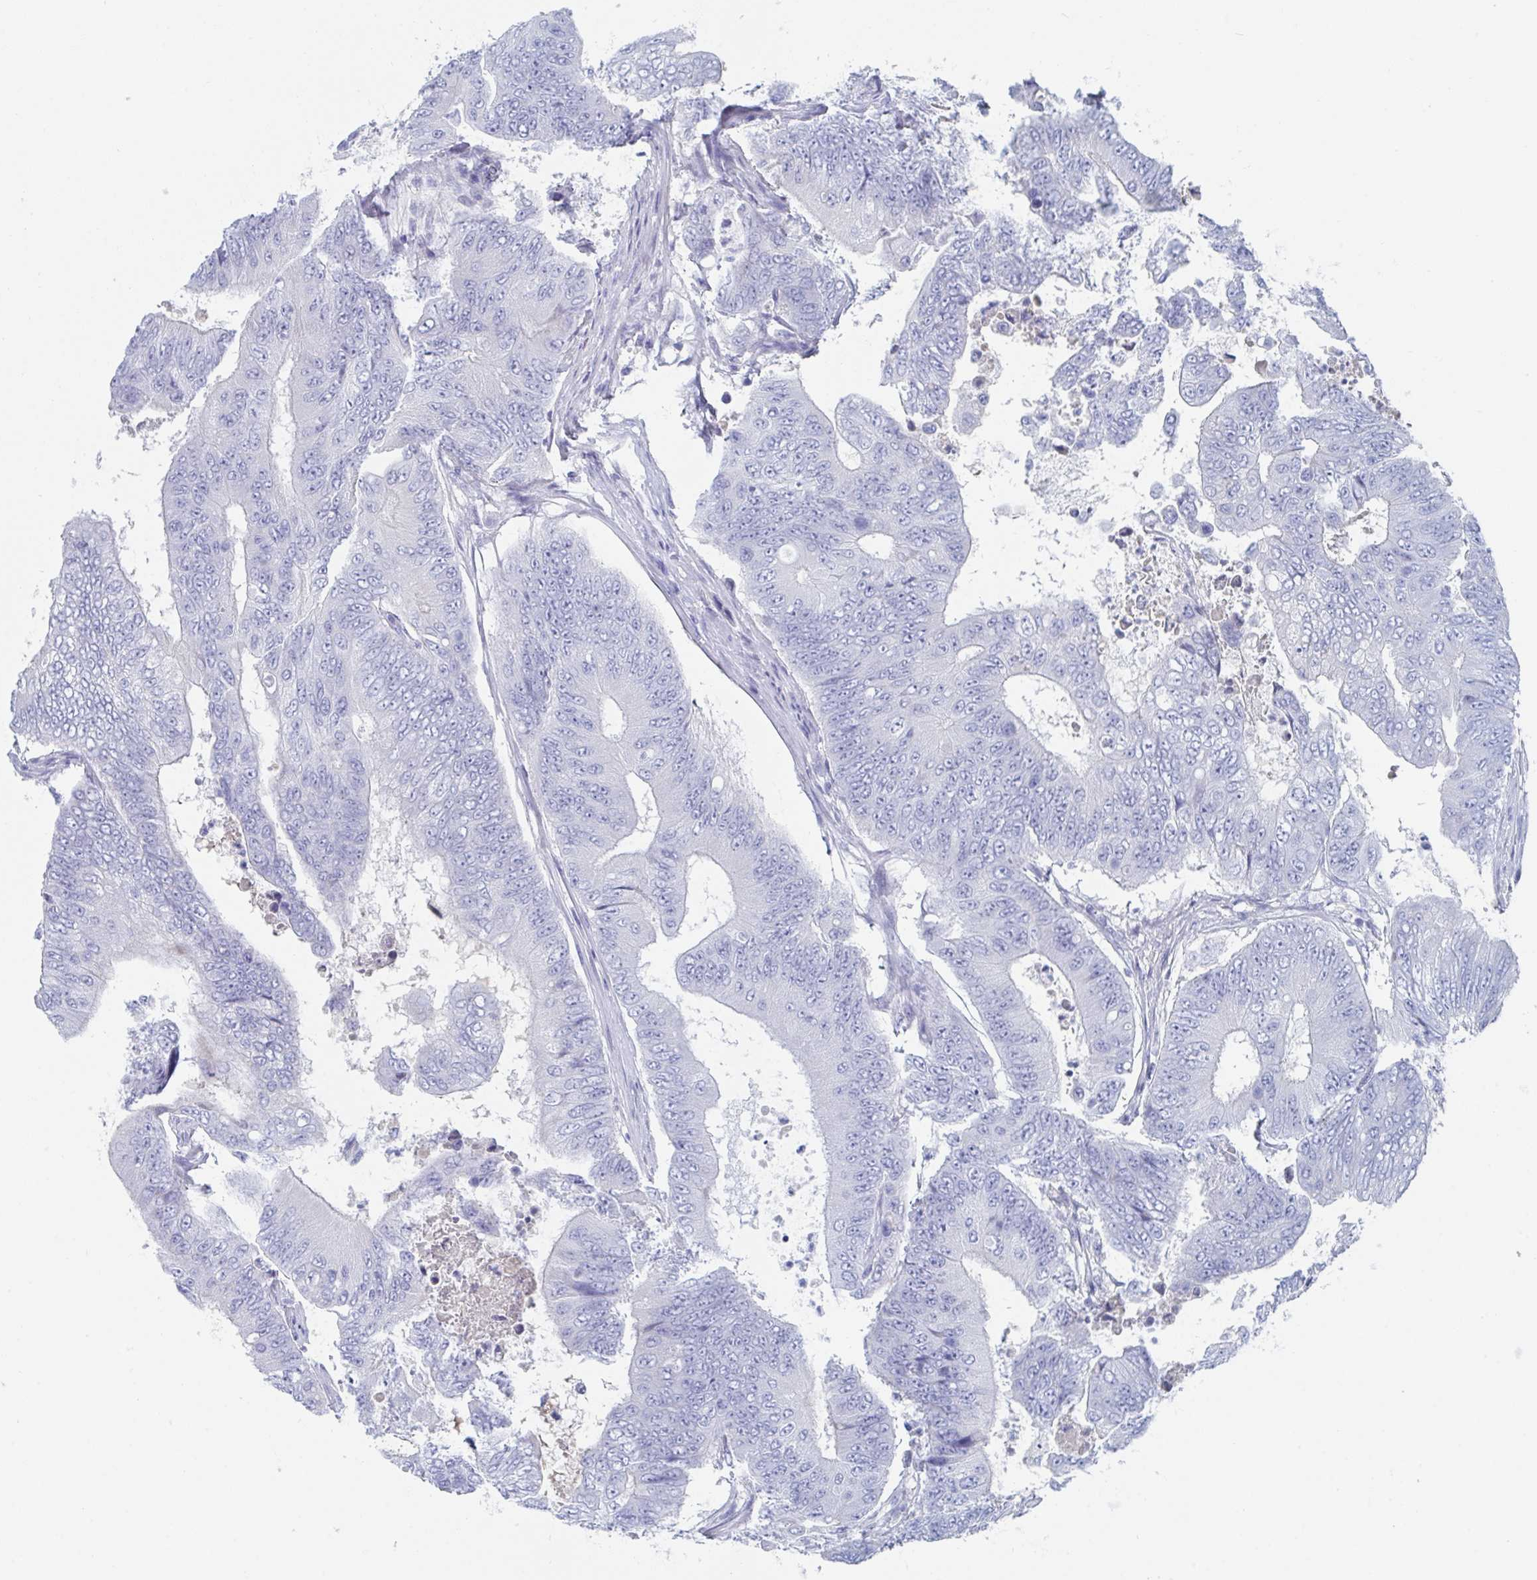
{"staining": {"intensity": "negative", "quantity": "none", "location": "none"}, "tissue": "colorectal cancer", "cell_type": "Tumor cells", "image_type": "cancer", "snomed": [{"axis": "morphology", "description": "Adenocarcinoma, NOS"}, {"axis": "topography", "description": "Colon"}], "caption": "Immunohistochemistry histopathology image of neoplastic tissue: human colorectal cancer stained with DAB (3,3'-diaminobenzidine) displays no significant protein positivity in tumor cells.", "gene": "DPEP3", "patient": {"sex": "female", "age": 48}}